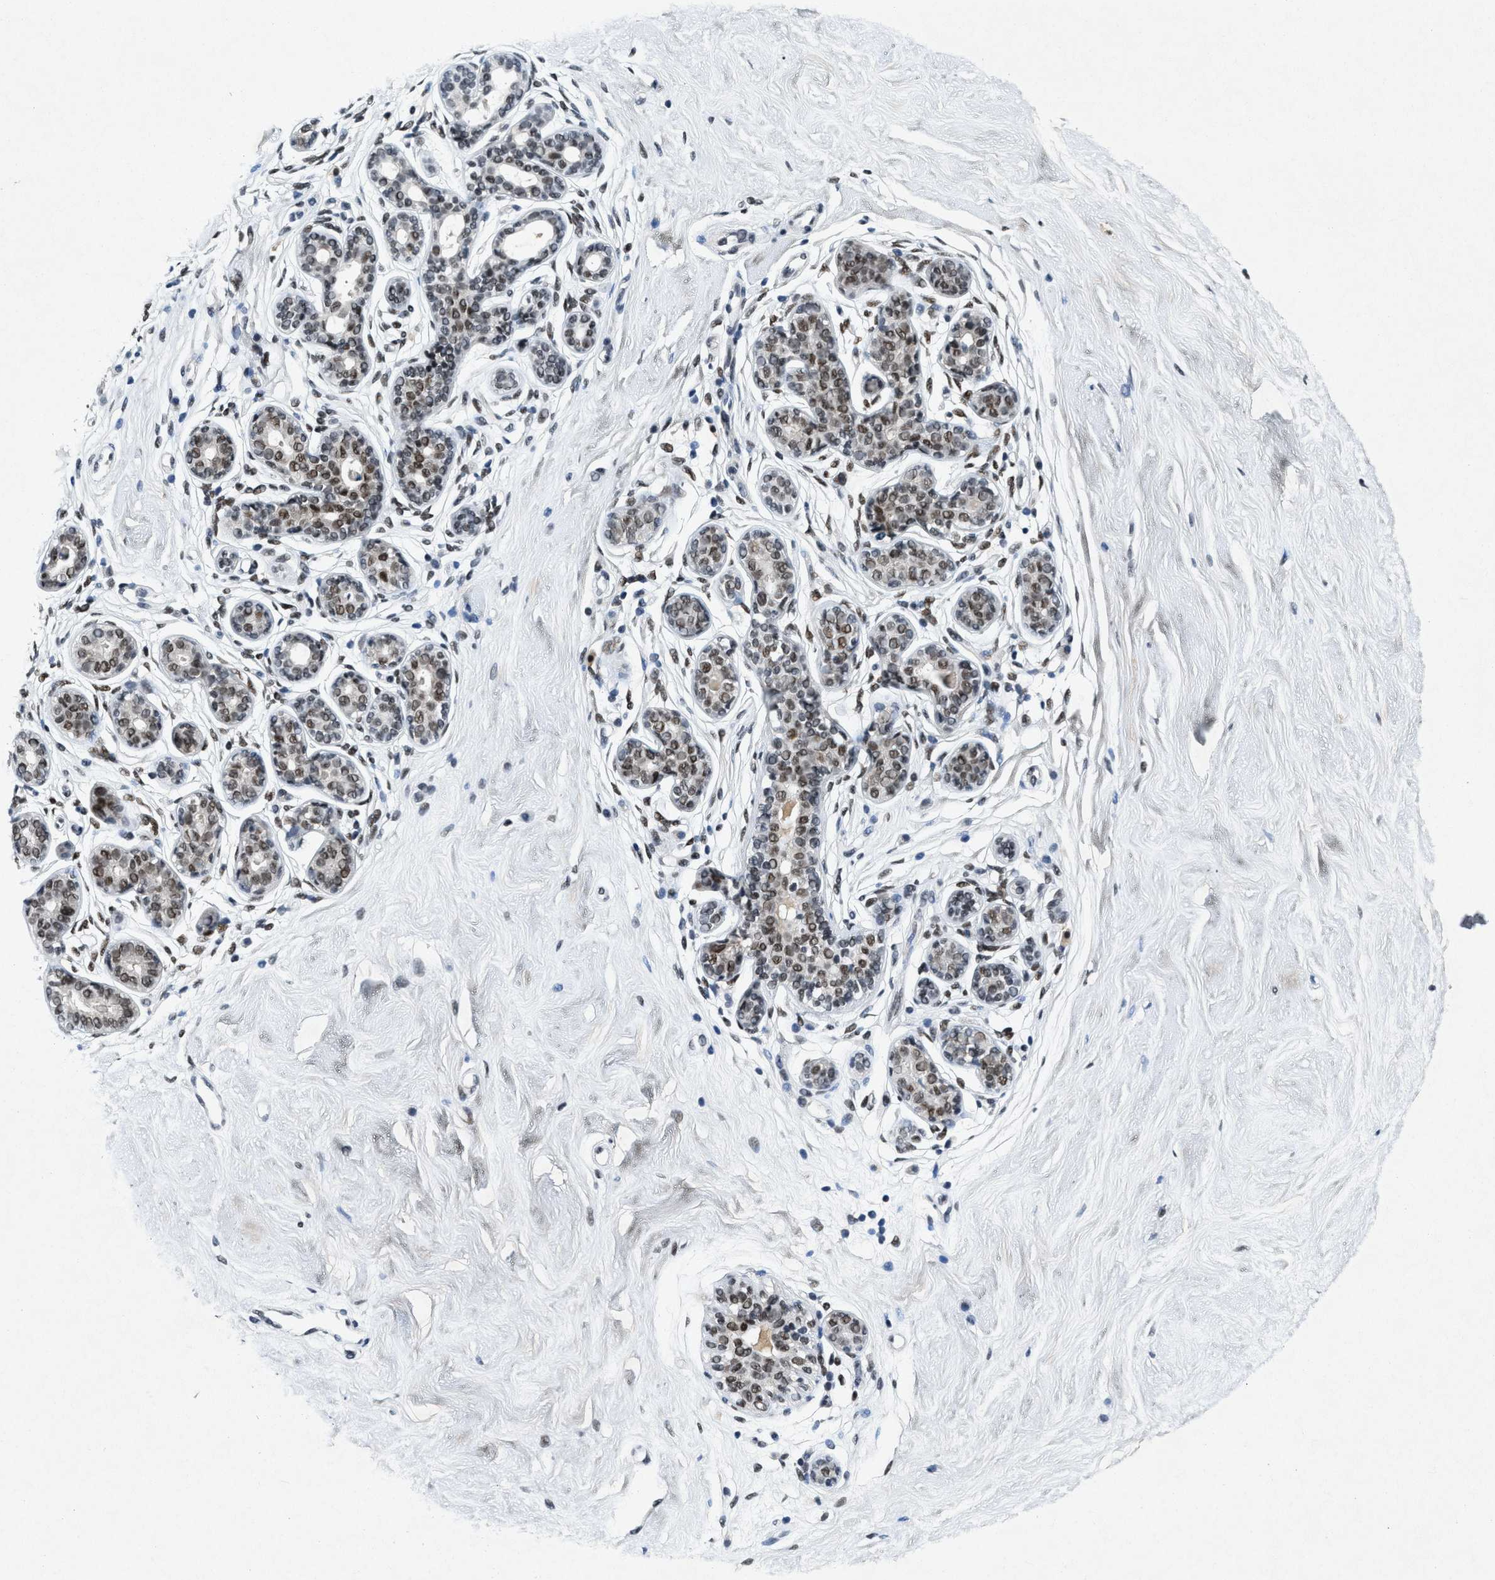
{"staining": {"intensity": "negative", "quantity": "none", "location": "none"}, "tissue": "breast", "cell_type": "Adipocytes", "image_type": "normal", "snomed": [{"axis": "morphology", "description": "Normal tissue, NOS"}, {"axis": "topography", "description": "Breast"}], "caption": "DAB immunohistochemical staining of normal breast demonstrates no significant positivity in adipocytes.", "gene": "NCOA1", "patient": {"sex": "female", "age": 22}}